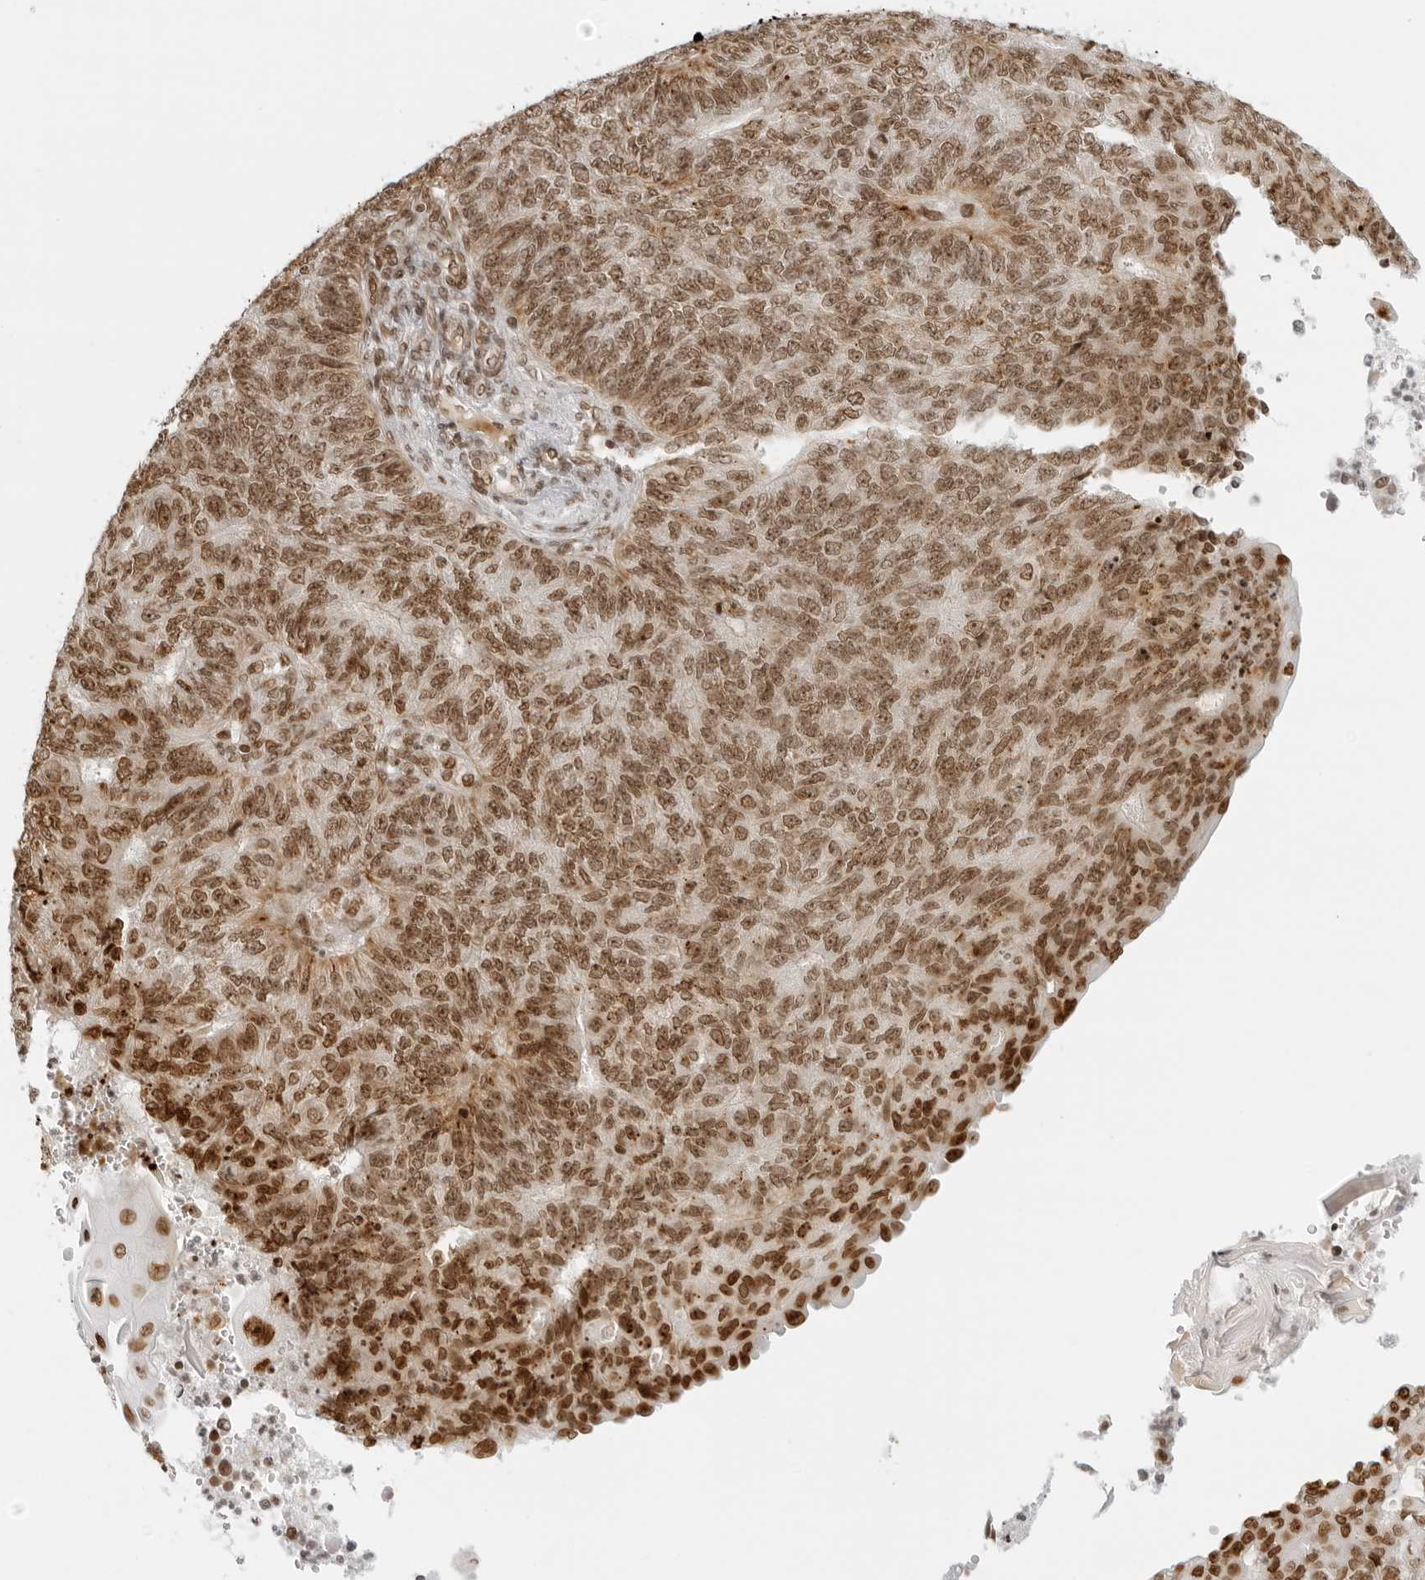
{"staining": {"intensity": "moderate", "quantity": ">75%", "location": "nuclear"}, "tissue": "endometrial cancer", "cell_type": "Tumor cells", "image_type": "cancer", "snomed": [{"axis": "morphology", "description": "Adenocarcinoma, NOS"}, {"axis": "topography", "description": "Endometrium"}], "caption": "The image shows staining of endometrial cancer, revealing moderate nuclear protein staining (brown color) within tumor cells.", "gene": "RCC1", "patient": {"sex": "female", "age": 32}}